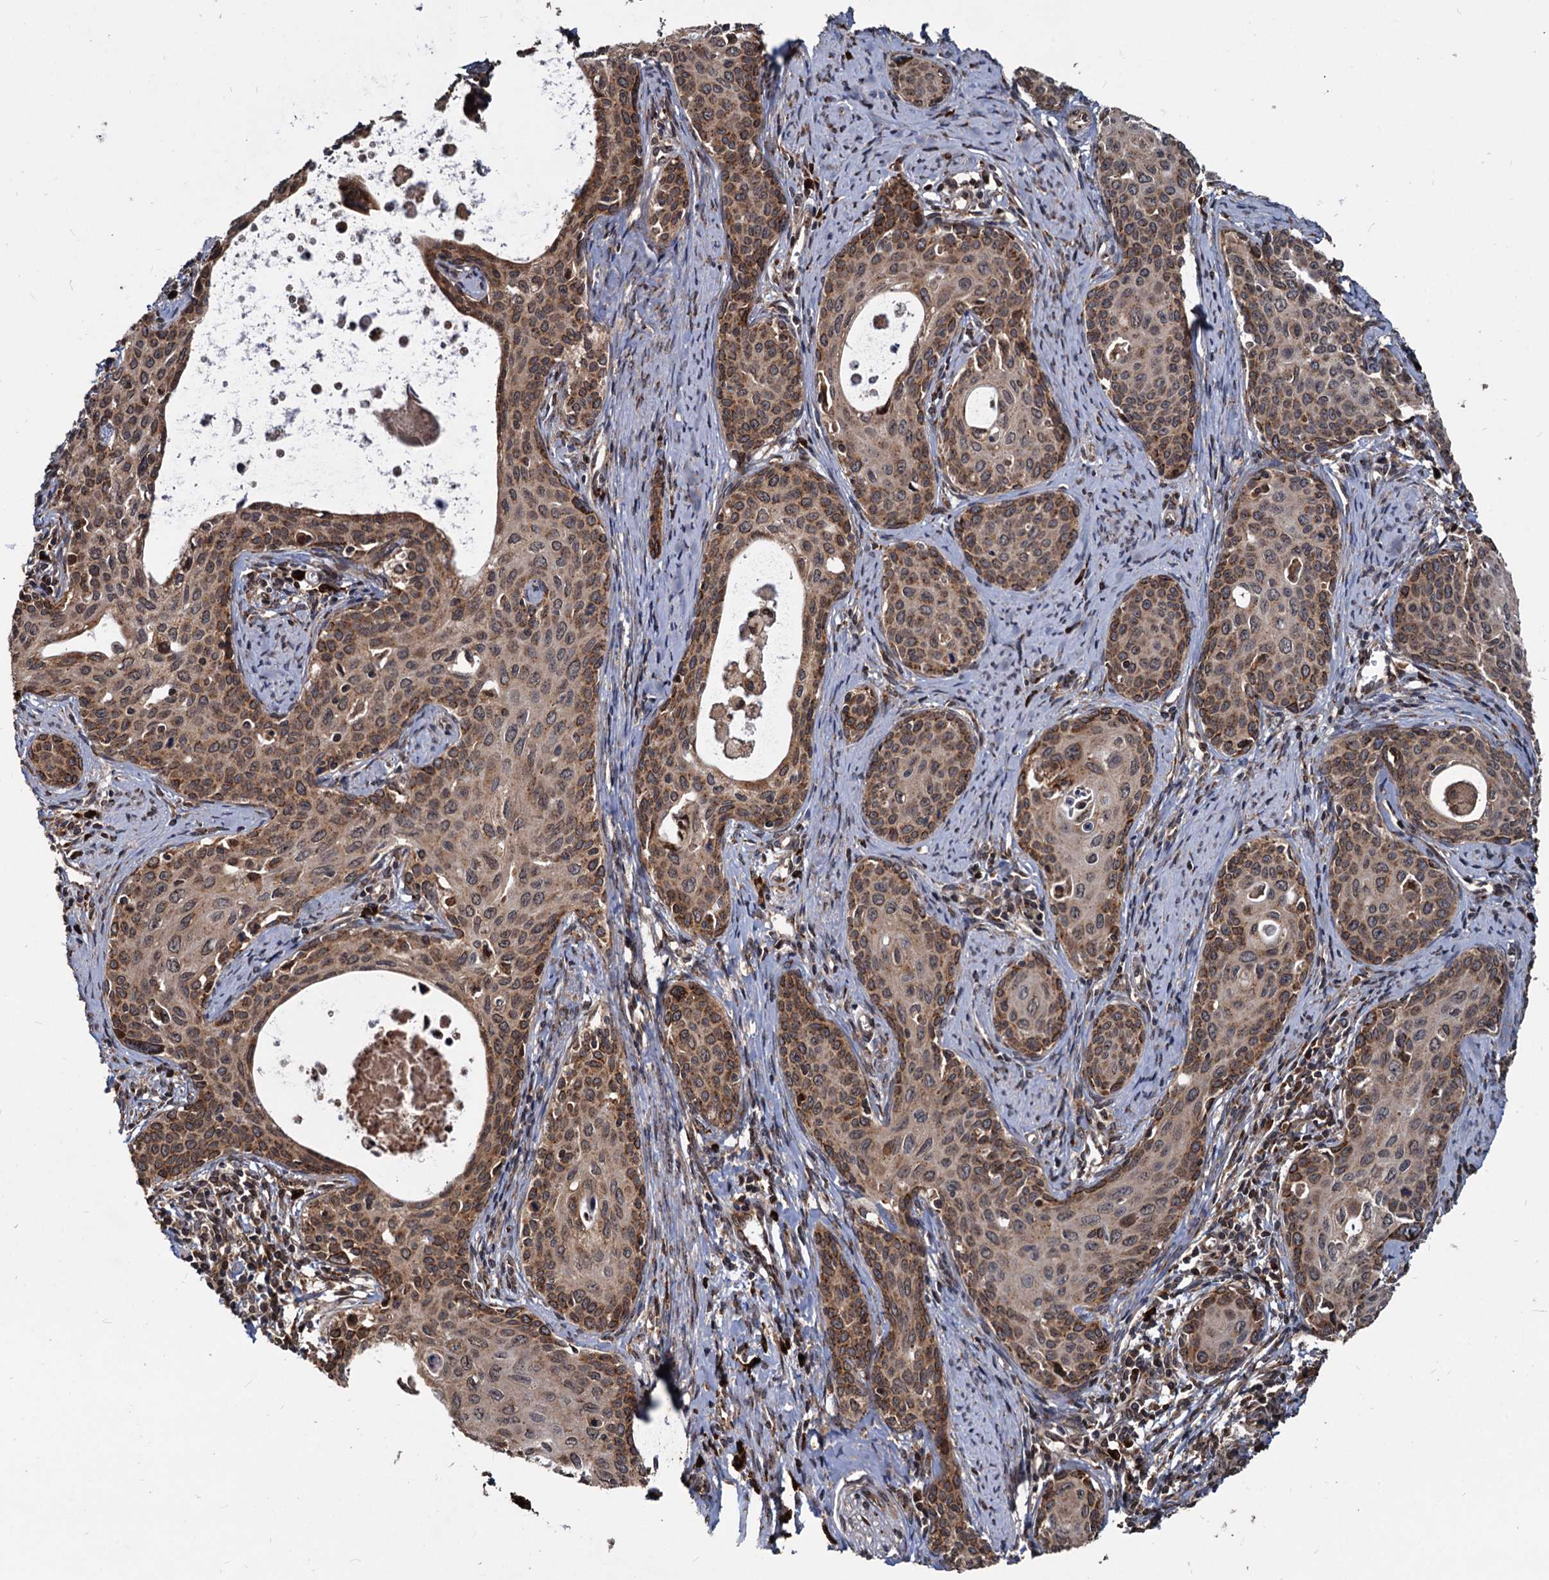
{"staining": {"intensity": "moderate", "quantity": ">75%", "location": "cytoplasmic/membranous"}, "tissue": "cervical cancer", "cell_type": "Tumor cells", "image_type": "cancer", "snomed": [{"axis": "morphology", "description": "Squamous cell carcinoma, NOS"}, {"axis": "topography", "description": "Cervix"}], "caption": "Moderate cytoplasmic/membranous positivity for a protein is appreciated in approximately >75% of tumor cells of squamous cell carcinoma (cervical) using immunohistochemistry.", "gene": "SAAL1", "patient": {"sex": "female", "age": 52}}